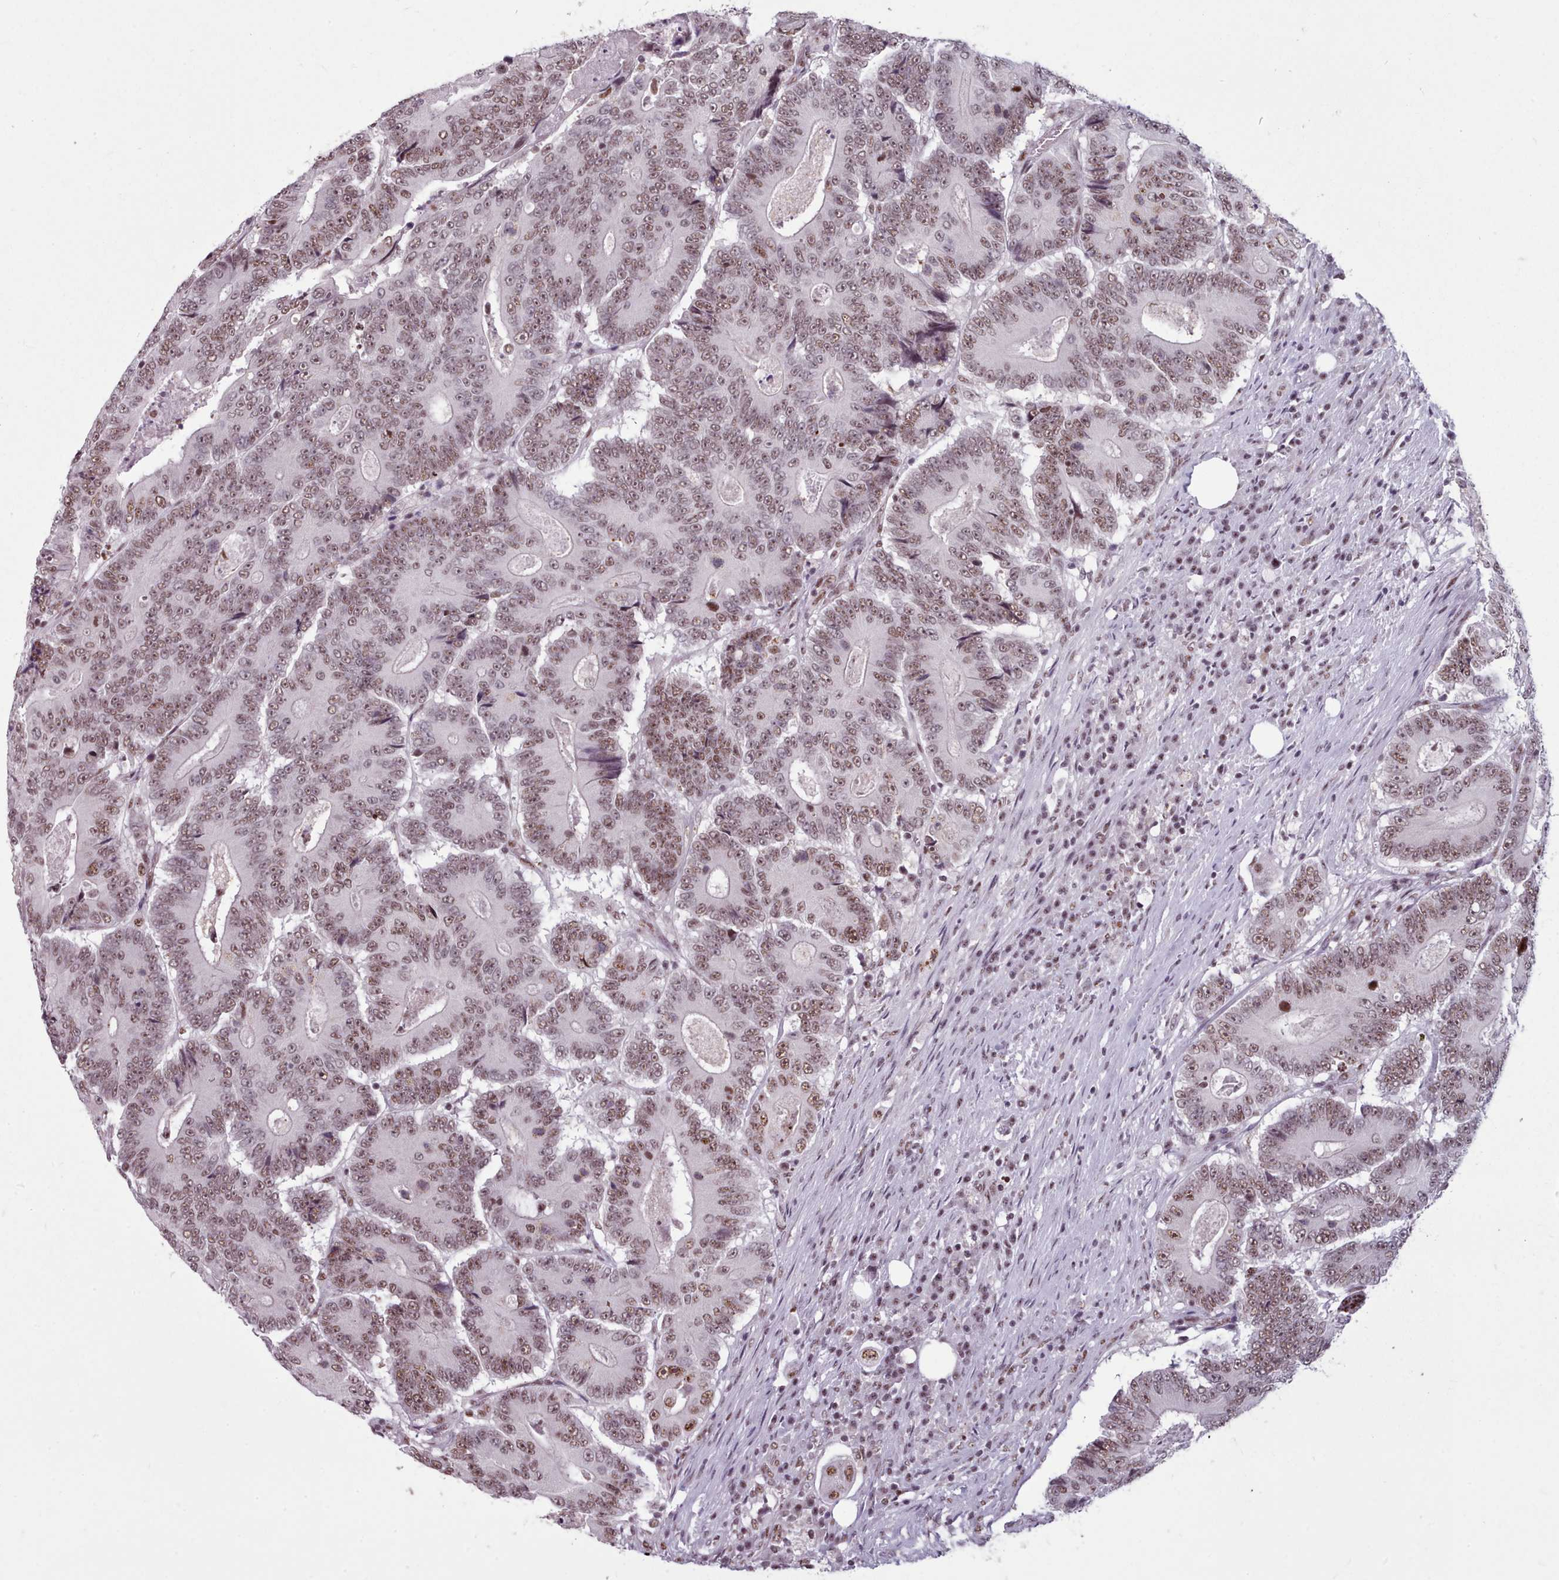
{"staining": {"intensity": "moderate", "quantity": ">75%", "location": "nuclear"}, "tissue": "colorectal cancer", "cell_type": "Tumor cells", "image_type": "cancer", "snomed": [{"axis": "morphology", "description": "Adenocarcinoma, NOS"}, {"axis": "topography", "description": "Colon"}], "caption": "The immunohistochemical stain labels moderate nuclear positivity in tumor cells of colorectal cancer tissue.", "gene": "SRRM1", "patient": {"sex": "male", "age": 83}}